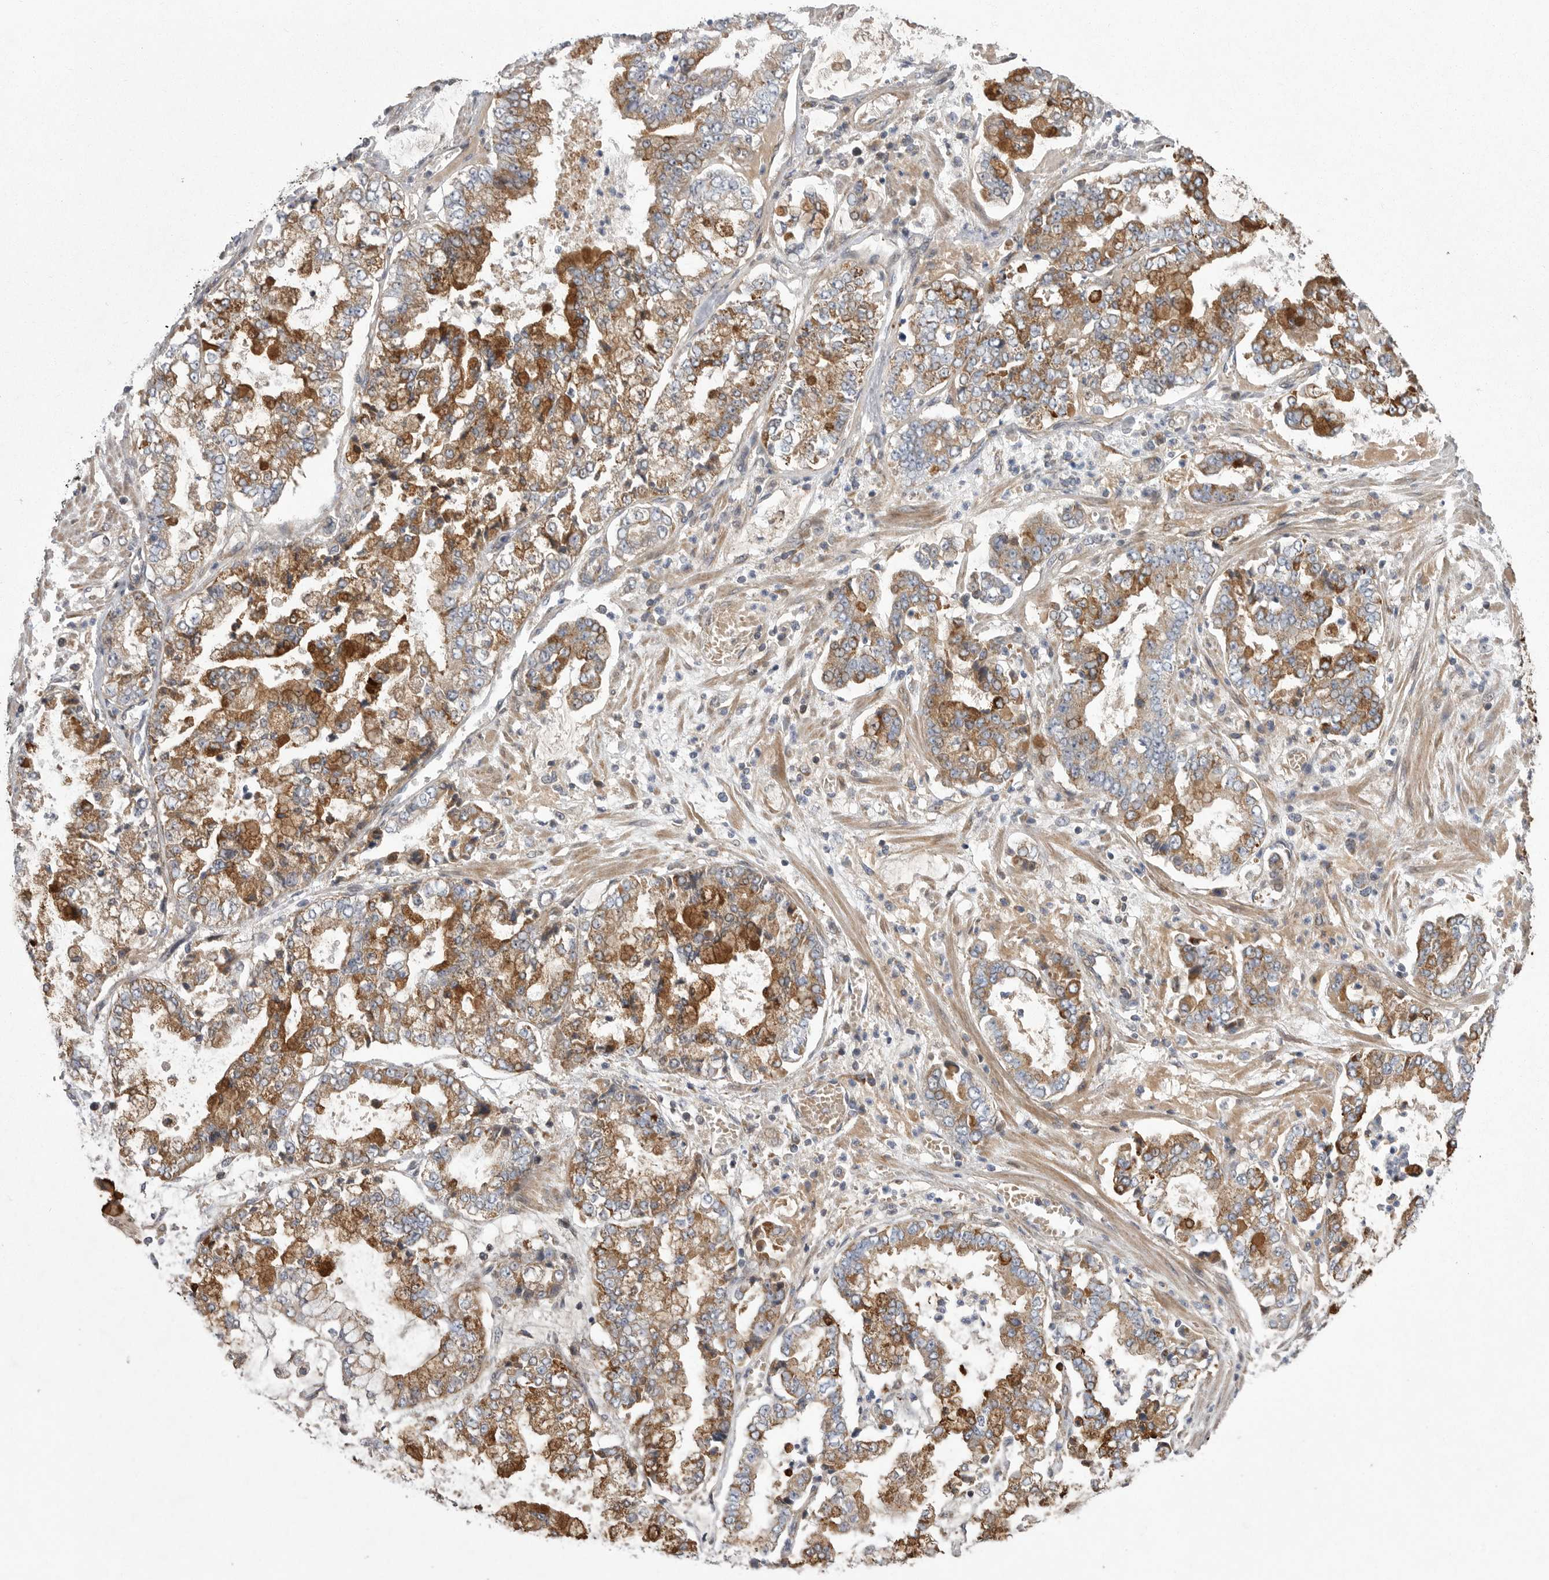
{"staining": {"intensity": "moderate", "quantity": ">75%", "location": "cytoplasmic/membranous"}, "tissue": "stomach cancer", "cell_type": "Tumor cells", "image_type": "cancer", "snomed": [{"axis": "morphology", "description": "Adenocarcinoma, NOS"}, {"axis": "topography", "description": "Stomach"}], "caption": "The photomicrograph displays staining of adenocarcinoma (stomach), revealing moderate cytoplasmic/membranous protein expression (brown color) within tumor cells.", "gene": "CRP", "patient": {"sex": "male", "age": 76}}